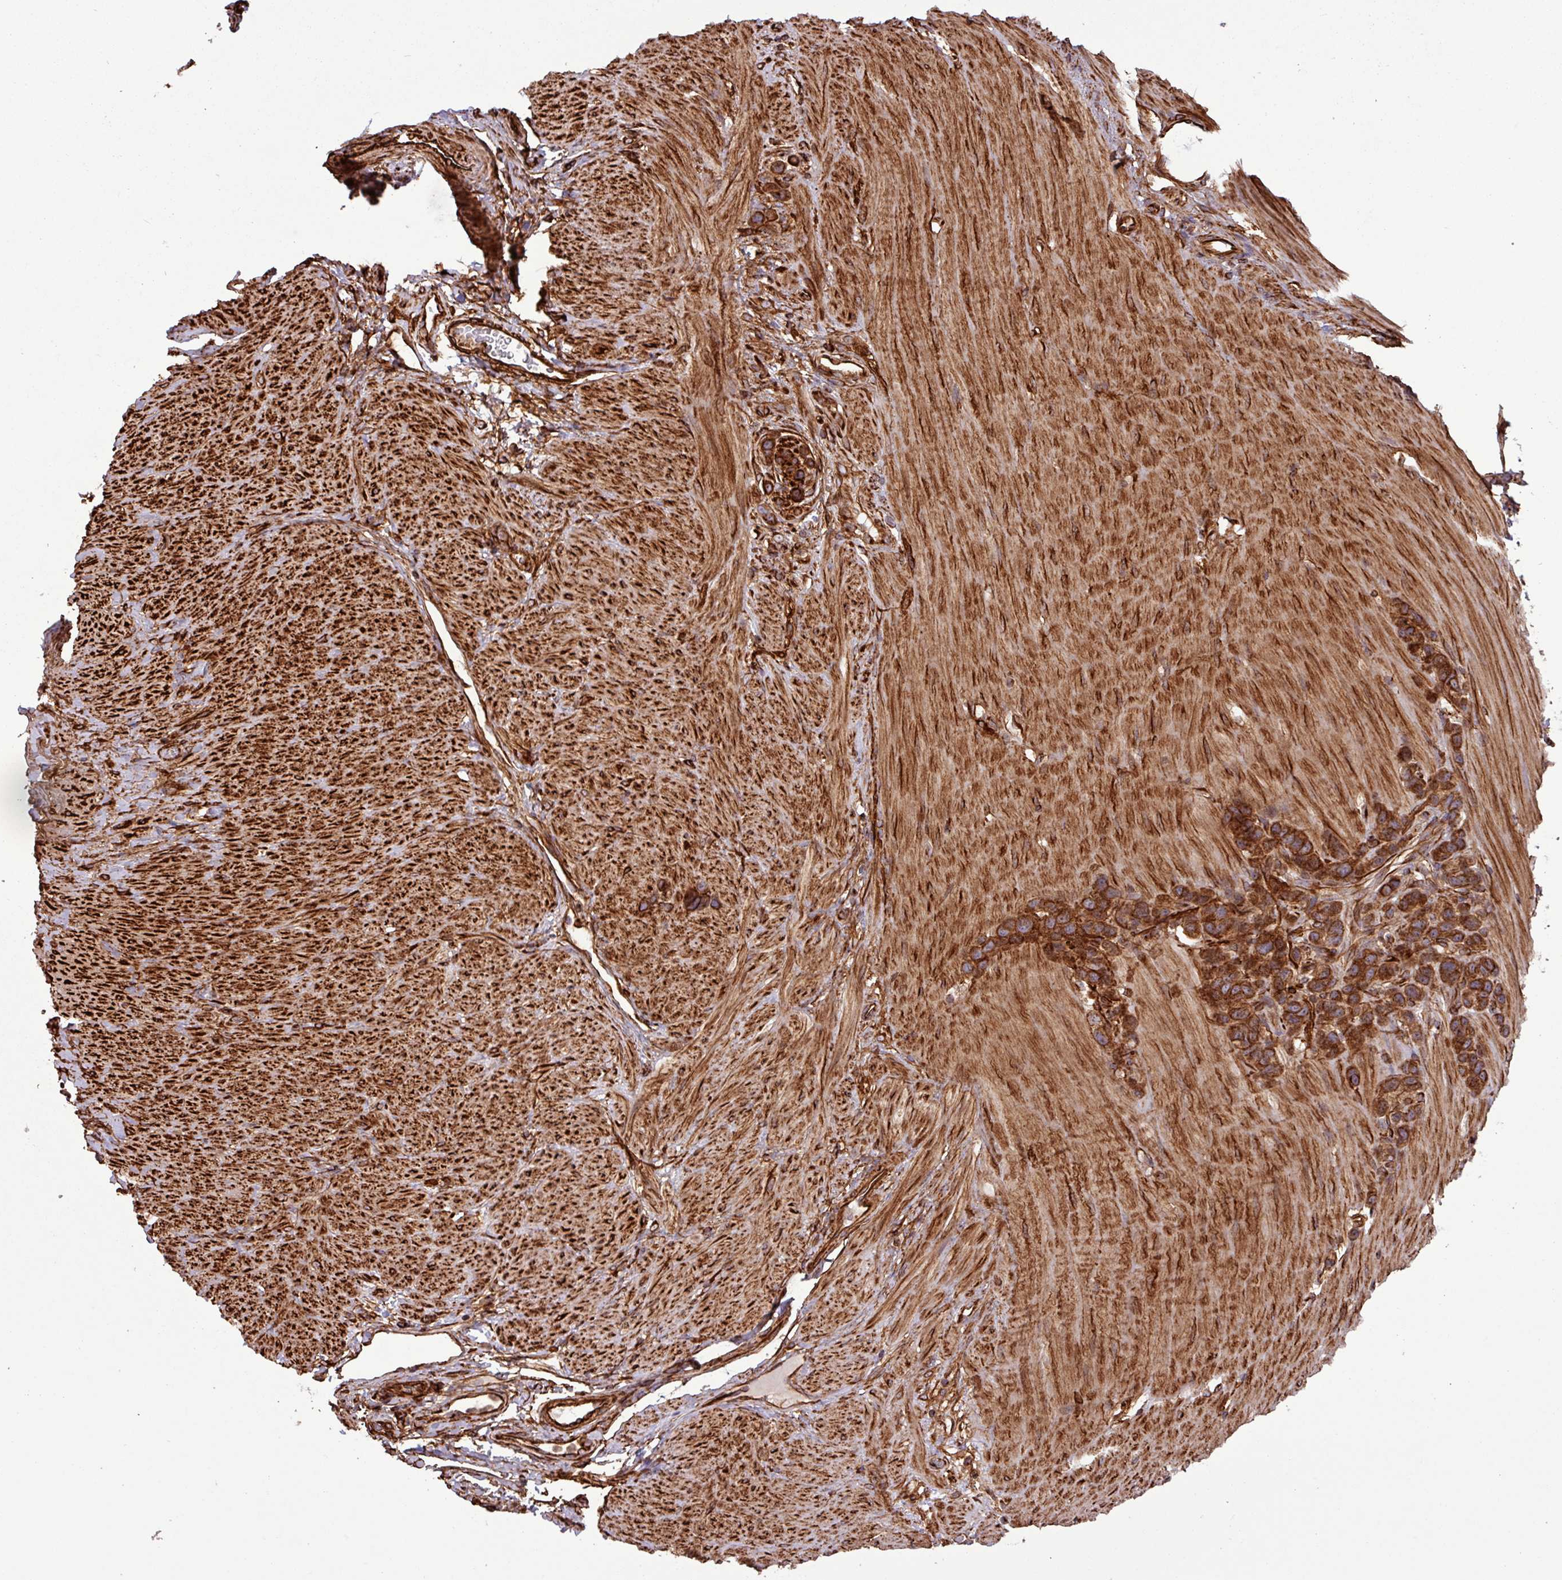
{"staining": {"intensity": "strong", "quantity": ">75%", "location": "cytoplasmic/membranous"}, "tissue": "stomach cancer", "cell_type": "Tumor cells", "image_type": "cancer", "snomed": [{"axis": "morphology", "description": "Adenocarcinoma, NOS"}, {"axis": "topography", "description": "Stomach"}], "caption": "High-magnification brightfield microscopy of stomach adenocarcinoma stained with DAB (3,3'-diaminobenzidine) (brown) and counterstained with hematoxylin (blue). tumor cells exhibit strong cytoplasmic/membranous expression is appreciated in about>75% of cells.", "gene": "ZNF300", "patient": {"sex": "female", "age": 65}}